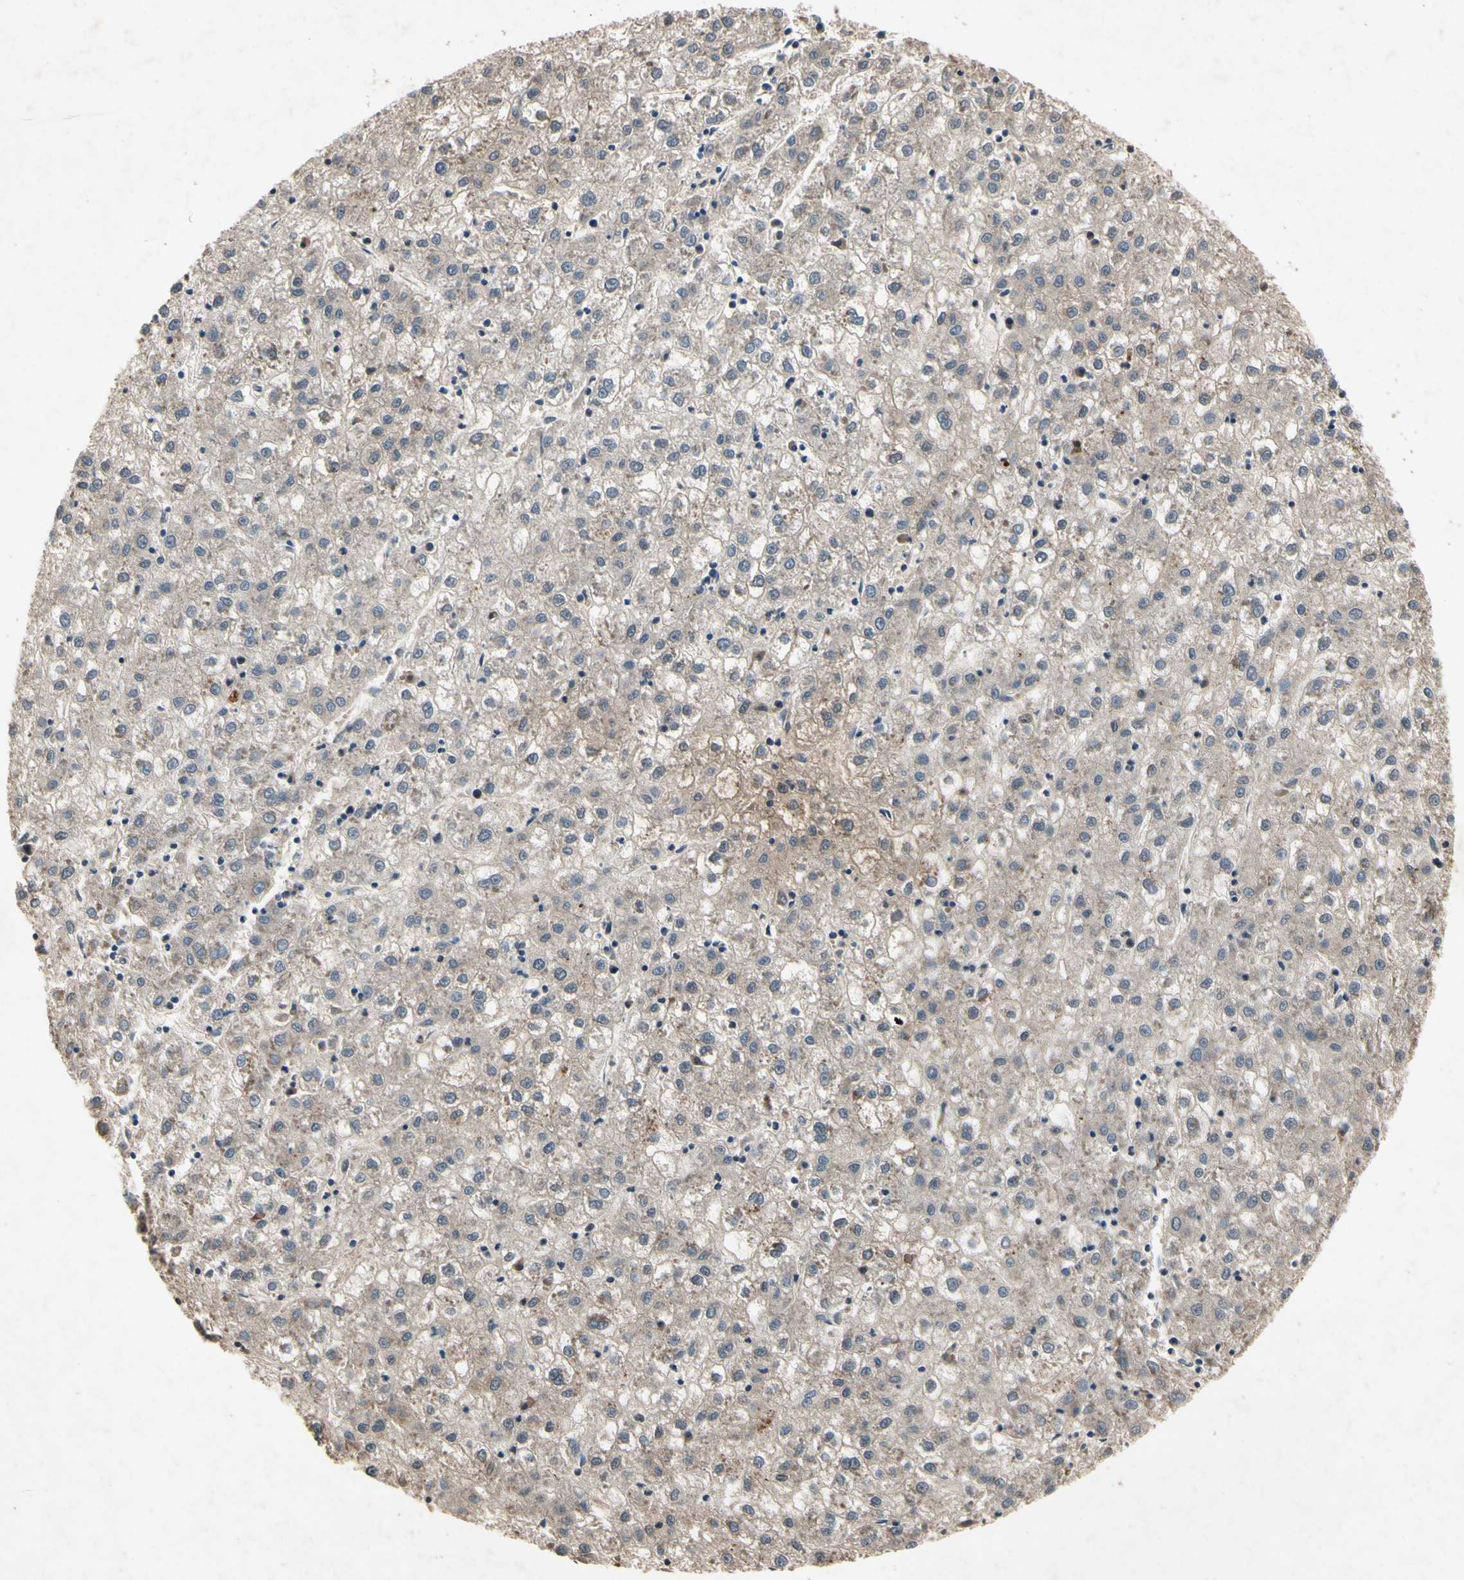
{"staining": {"intensity": "weak", "quantity": ">75%", "location": "cytoplasmic/membranous"}, "tissue": "liver cancer", "cell_type": "Tumor cells", "image_type": "cancer", "snomed": [{"axis": "morphology", "description": "Carcinoma, Hepatocellular, NOS"}, {"axis": "topography", "description": "Liver"}], "caption": "Tumor cells demonstrate weak cytoplasmic/membranous staining in about >75% of cells in liver hepatocellular carcinoma. (brown staining indicates protein expression, while blue staining denotes nuclei).", "gene": "DPY19L3", "patient": {"sex": "male", "age": 72}}